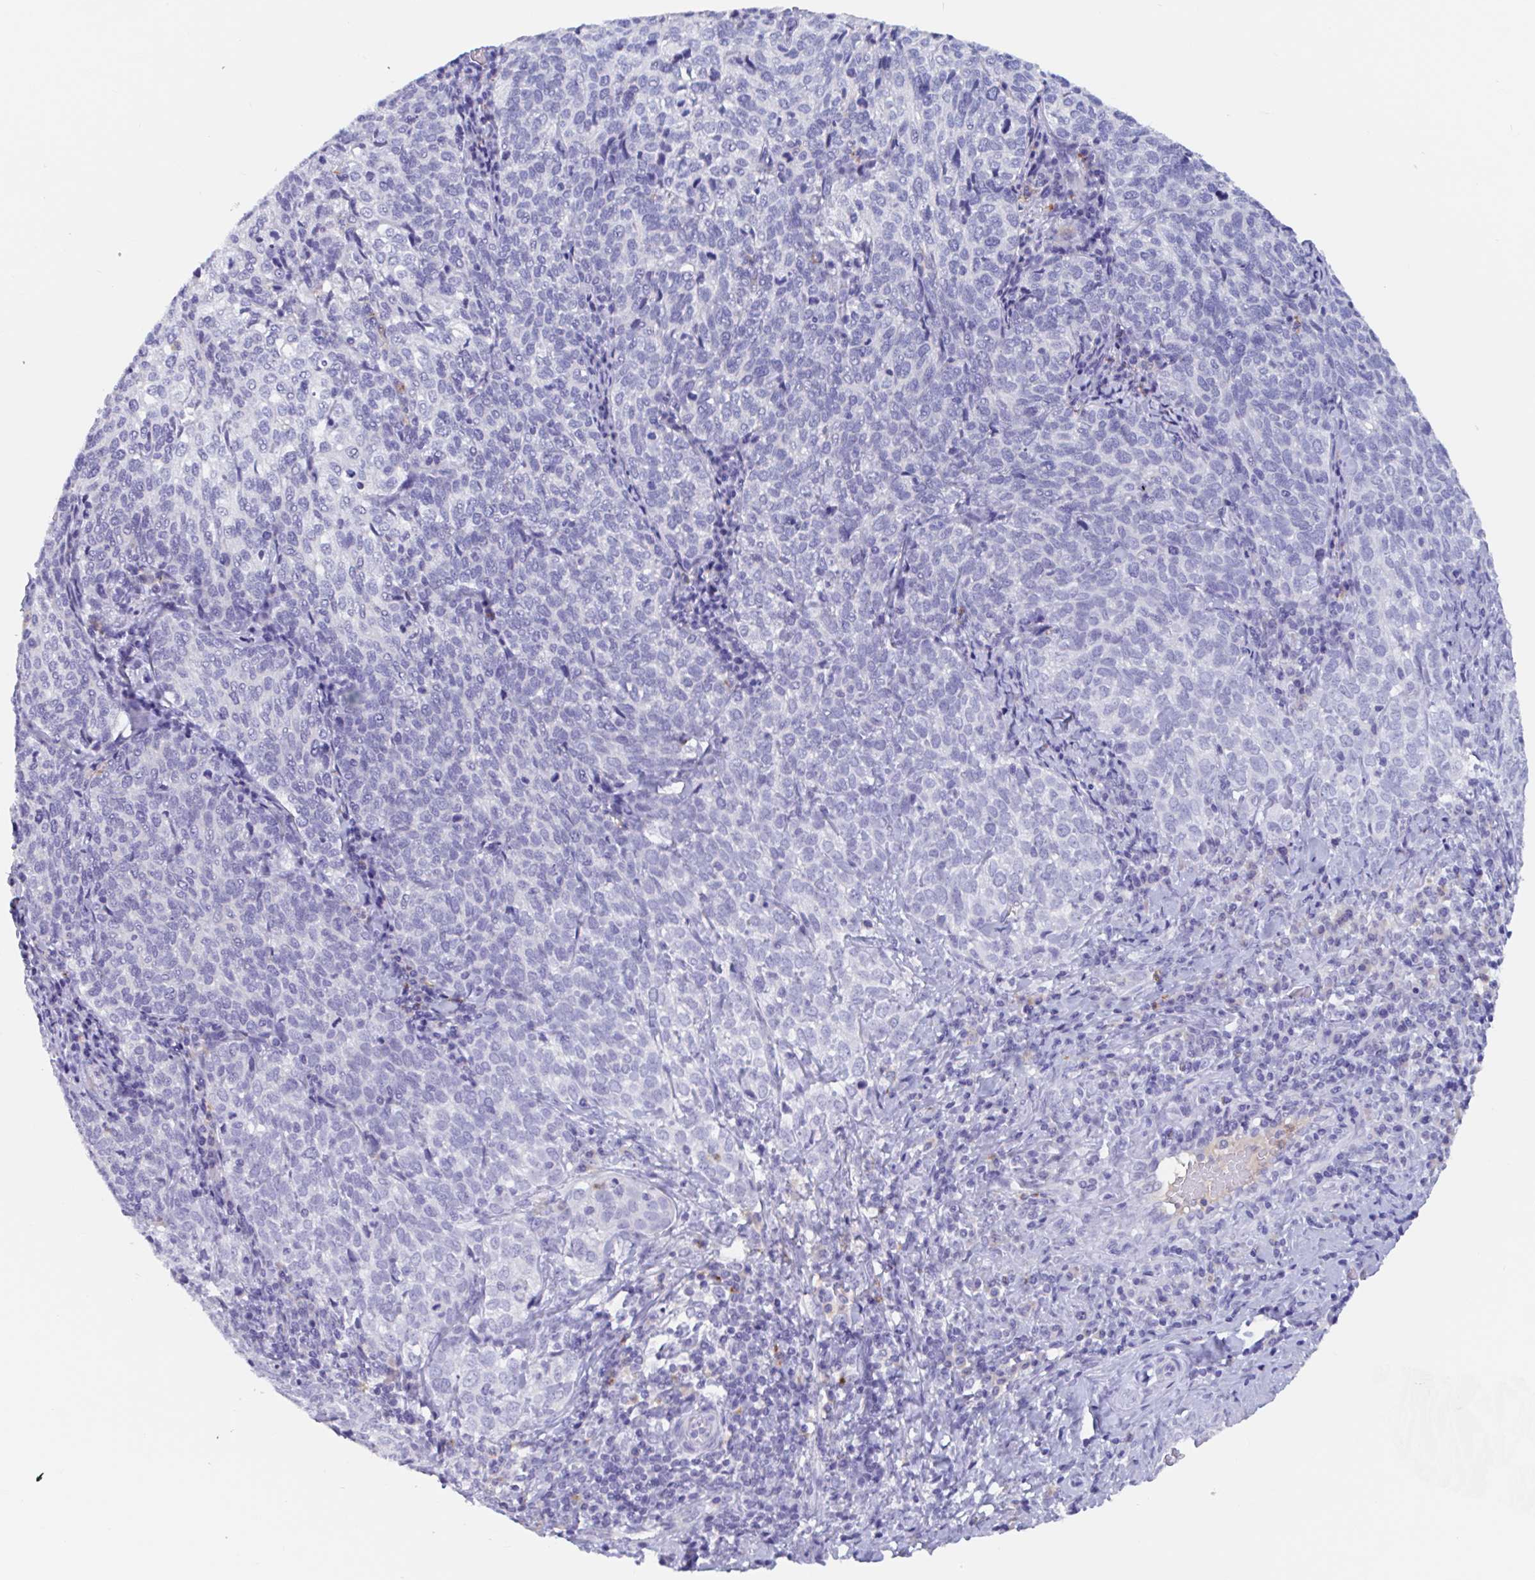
{"staining": {"intensity": "negative", "quantity": "none", "location": "none"}, "tissue": "cervical cancer", "cell_type": "Tumor cells", "image_type": "cancer", "snomed": [{"axis": "morphology", "description": "Normal tissue, NOS"}, {"axis": "morphology", "description": "Squamous cell carcinoma, NOS"}, {"axis": "topography", "description": "Vagina"}, {"axis": "topography", "description": "Cervix"}], "caption": "Immunohistochemistry (IHC) histopathology image of neoplastic tissue: squamous cell carcinoma (cervical) stained with DAB reveals no significant protein expression in tumor cells.", "gene": "ZNHIT2", "patient": {"sex": "female", "age": 45}}